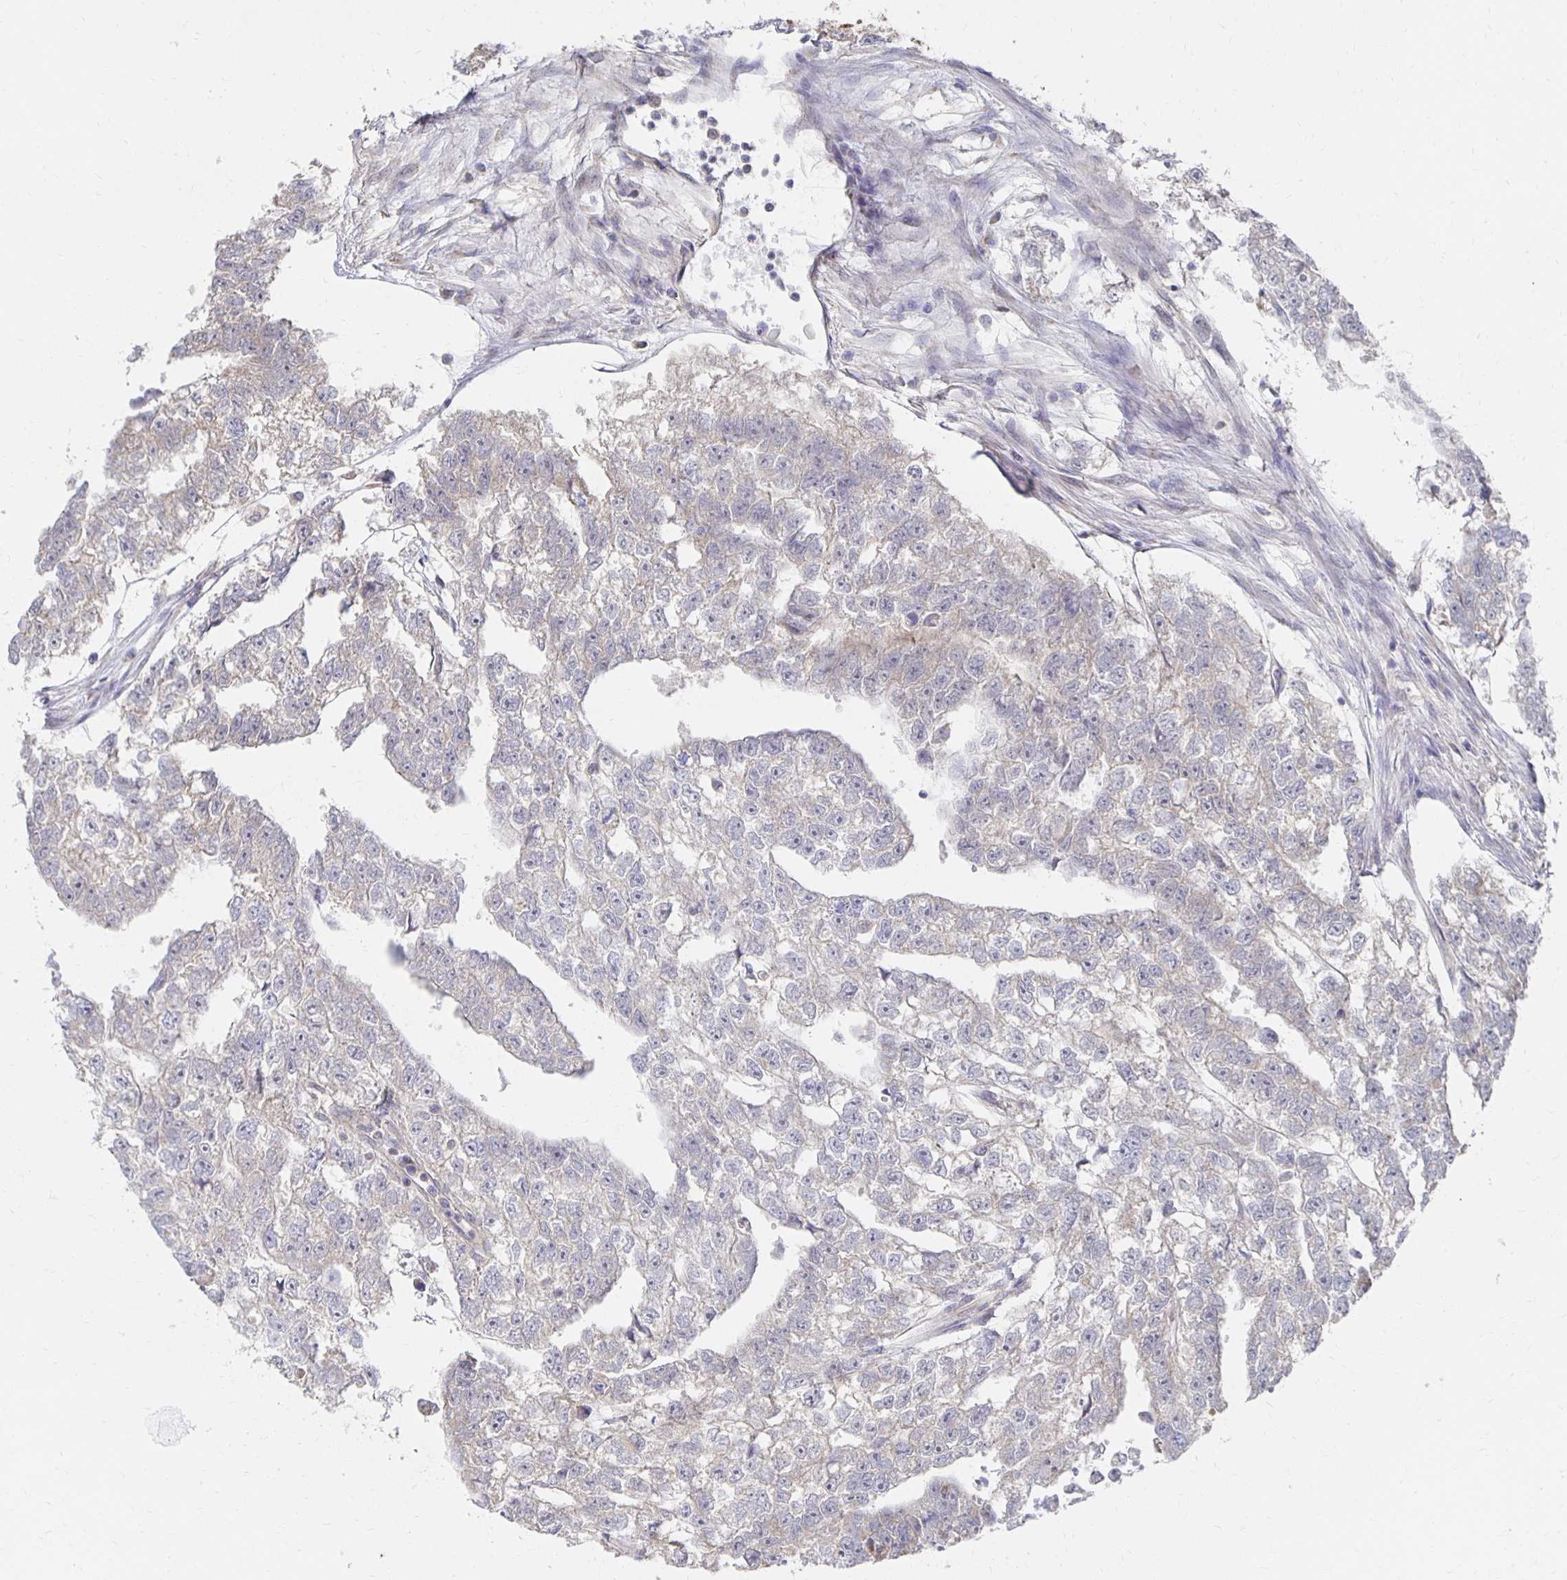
{"staining": {"intensity": "negative", "quantity": "none", "location": "none"}, "tissue": "testis cancer", "cell_type": "Tumor cells", "image_type": "cancer", "snomed": [{"axis": "morphology", "description": "Carcinoma, Embryonal, NOS"}, {"axis": "morphology", "description": "Teratoma, malignant, NOS"}, {"axis": "topography", "description": "Testis"}], "caption": "Teratoma (malignant) (testis) was stained to show a protein in brown. There is no significant expression in tumor cells.", "gene": "NKX2-8", "patient": {"sex": "male", "age": 44}}